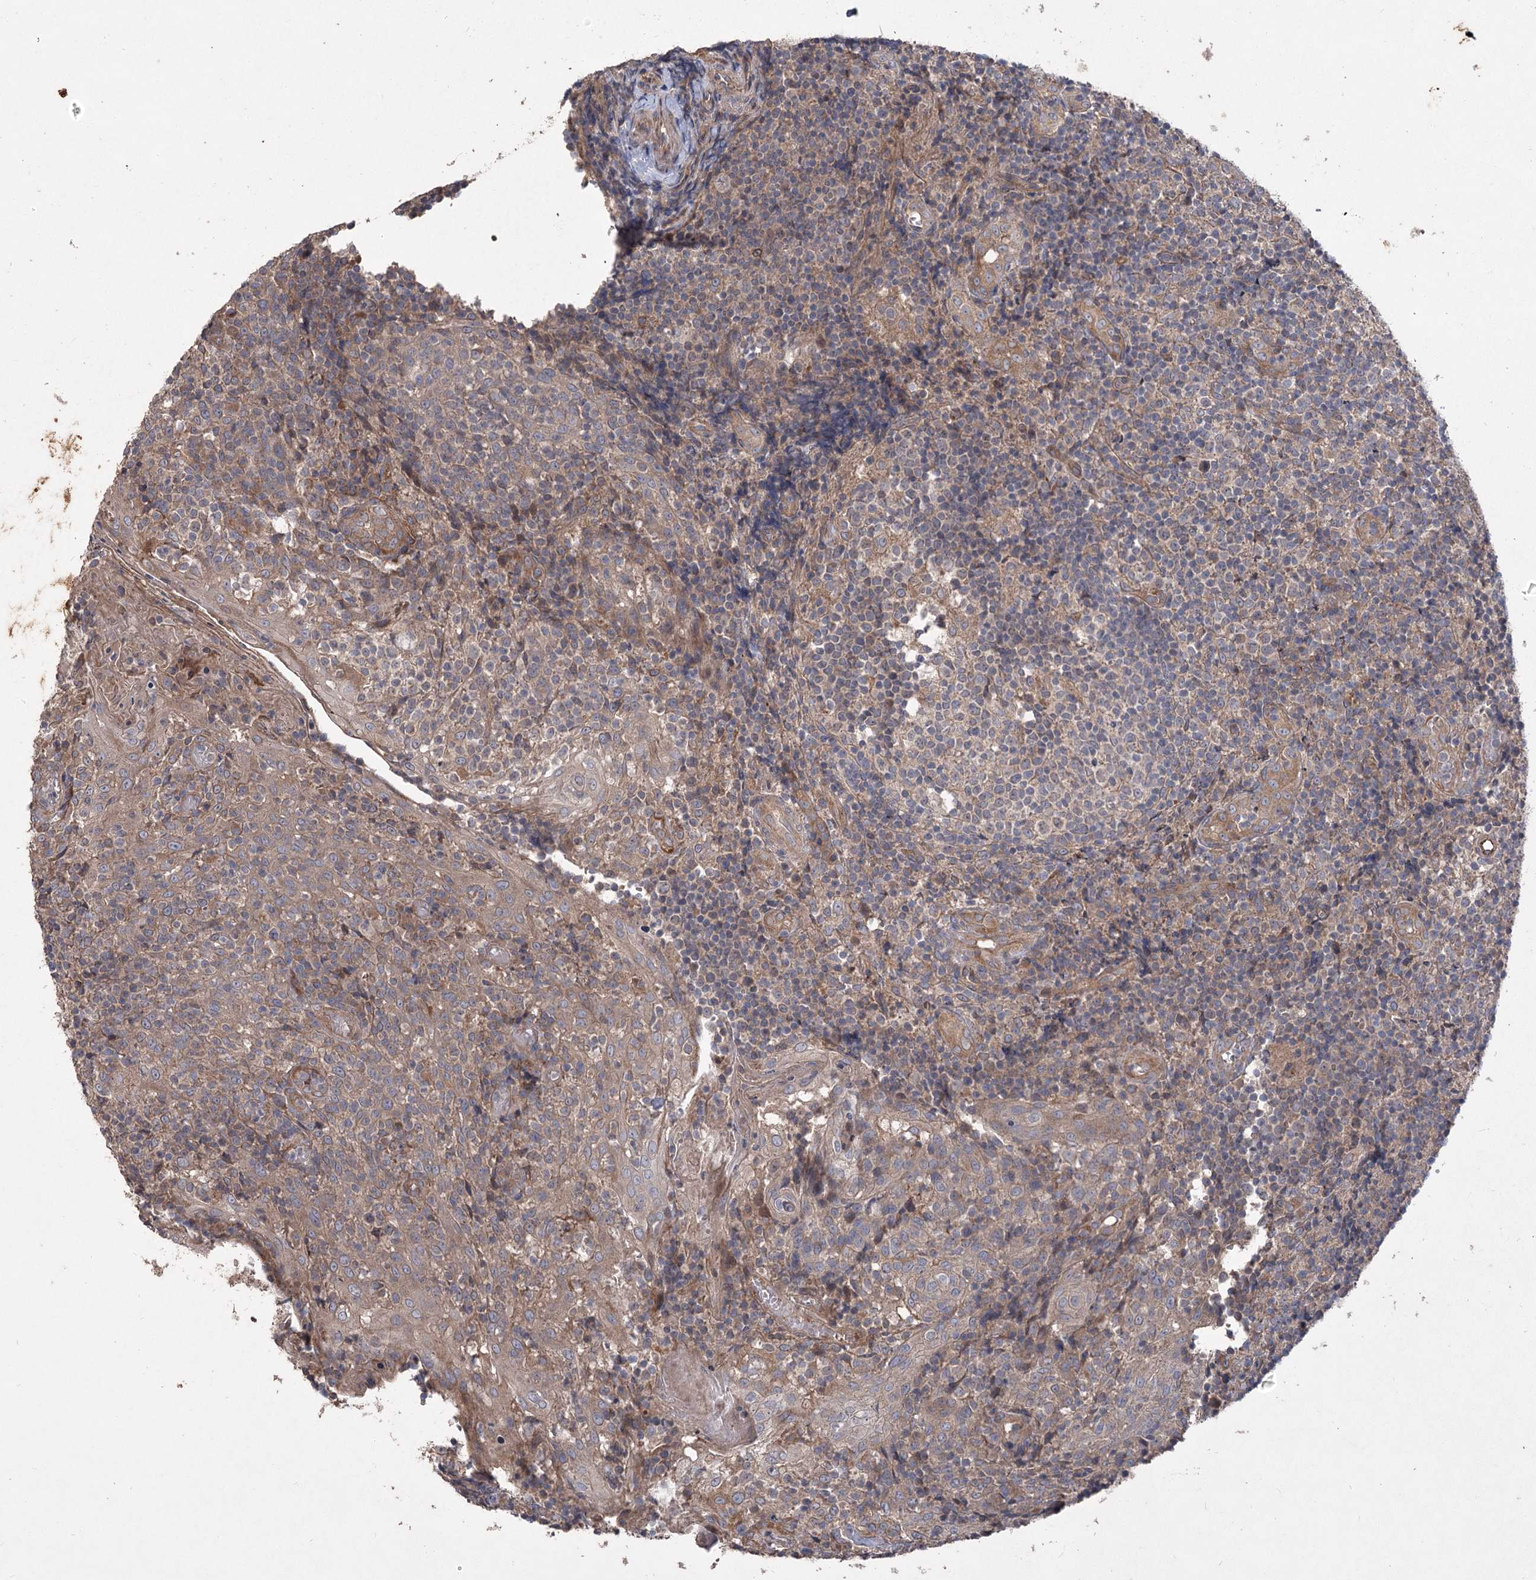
{"staining": {"intensity": "negative", "quantity": "none", "location": "none"}, "tissue": "tonsil", "cell_type": "Germinal center cells", "image_type": "normal", "snomed": [{"axis": "morphology", "description": "Normal tissue, NOS"}, {"axis": "topography", "description": "Tonsil"}], "caption": "Germinal center cells show no significant positivity in normal tonsil. (Brightfield microscopy of DAB (3,3'-diaminobenzidine) IHC at high magnification).", "gene": "RIN2", "patient": {"sex": "female", "age": 19}}